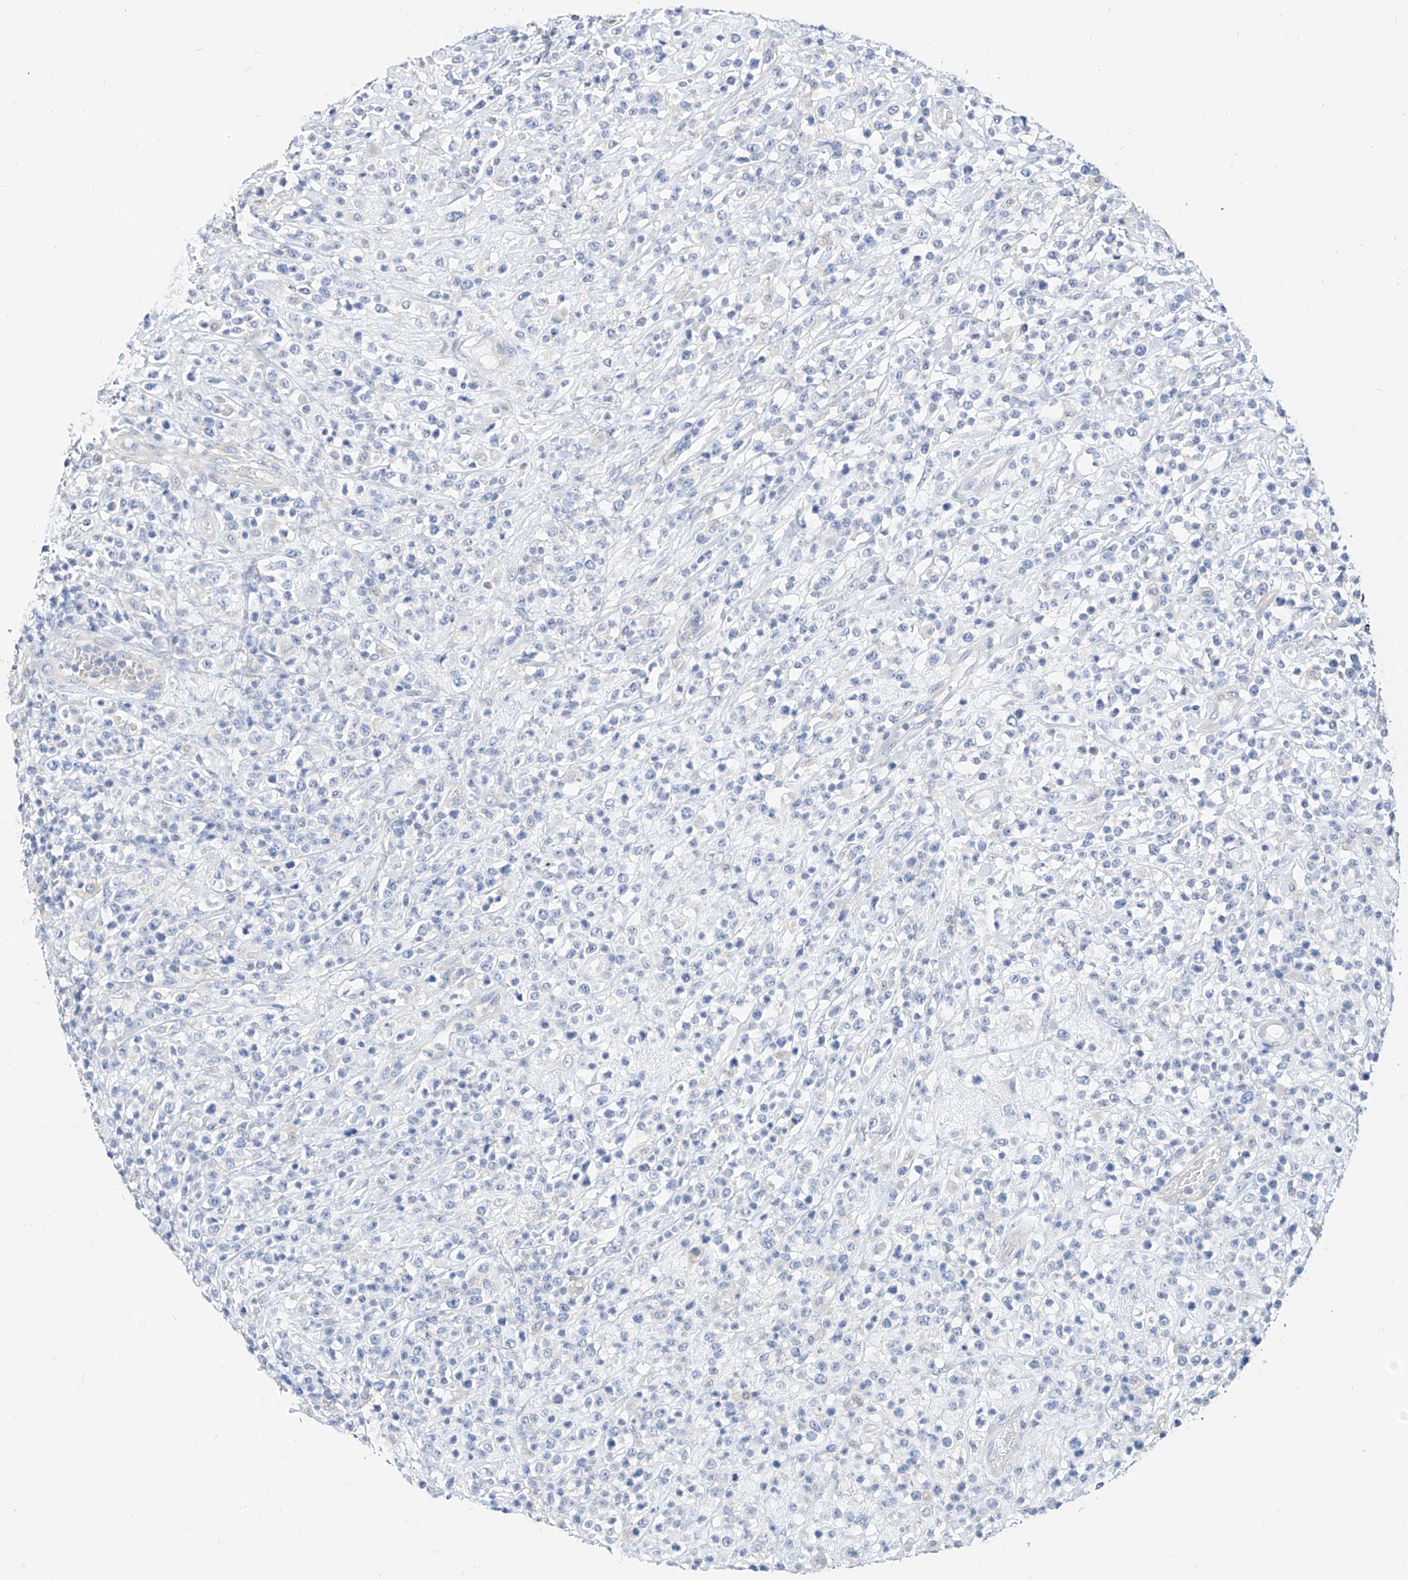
{"staining": {"intensity": "negative", "quantity": "none", "location": "none"}, "tissue": "lymphoma", "cell_type": "Tumor cells", "image_type": "cancer", "snomed": [{"axis": "morphology", "description": "Malignant lymphoma, non-Hodgkin's type, High grade"}, {"axis": "topography", "description": "Colon"}], "caption": "High magnification brightfield microscopy of lymphoma stained with DAB (brown) and counterstained with hematoxylin (blue): tumor cells show no significant staining. (DAB (3,3'-diaminobenzidine) immunohistochemistry (IHC) with hematoxylin counter stain).", "gene": "ZZEF1", "patient": {"sex": "female", "age": 53}}